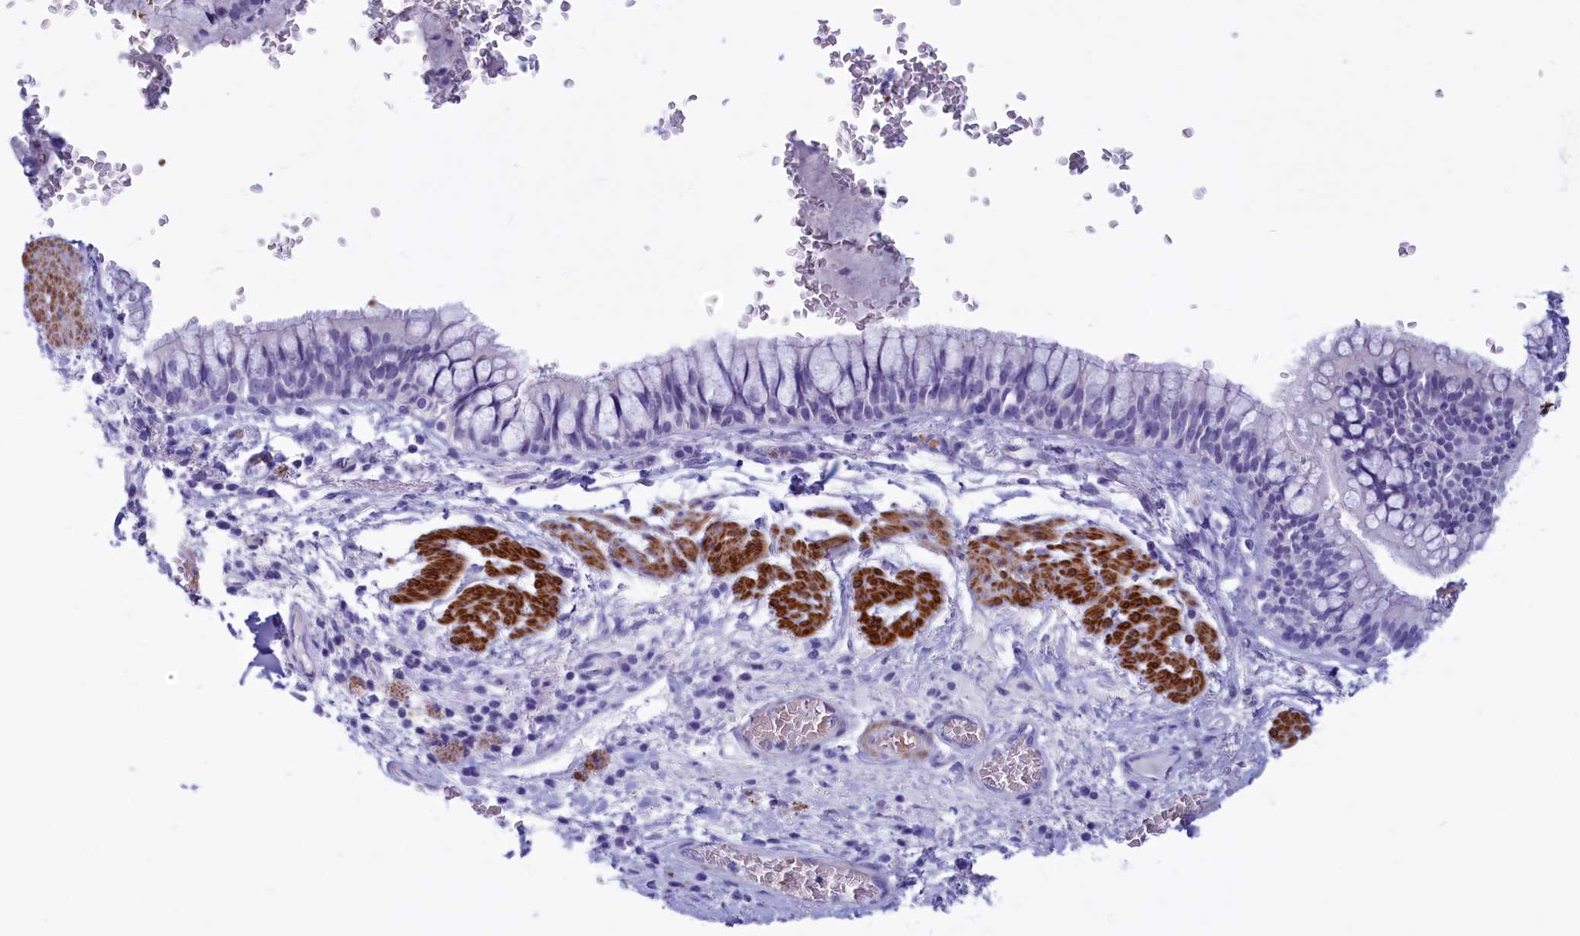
{"staining": {"intensity": "negative", "quantity": "none", "location": "none"}, "tissue": "bronchus", "cell_type": "Respiratory epithelial cells", "image_type": "normal", "snomed": [{"axis": "morphology", "description": "Normal tissue, NOS"}, {"axis": "topography", "description": "Cartilage tissue"}, {"axis": "topography", "description": "Bronchus"}], "caption": "This is an immunohistochemistry photomicrograph of unremarkable human bronchus. There is no expression in respiratory epithelial cells.", "gene": "GAPDHS", "patient": {"sex": "female", "age": 36}}